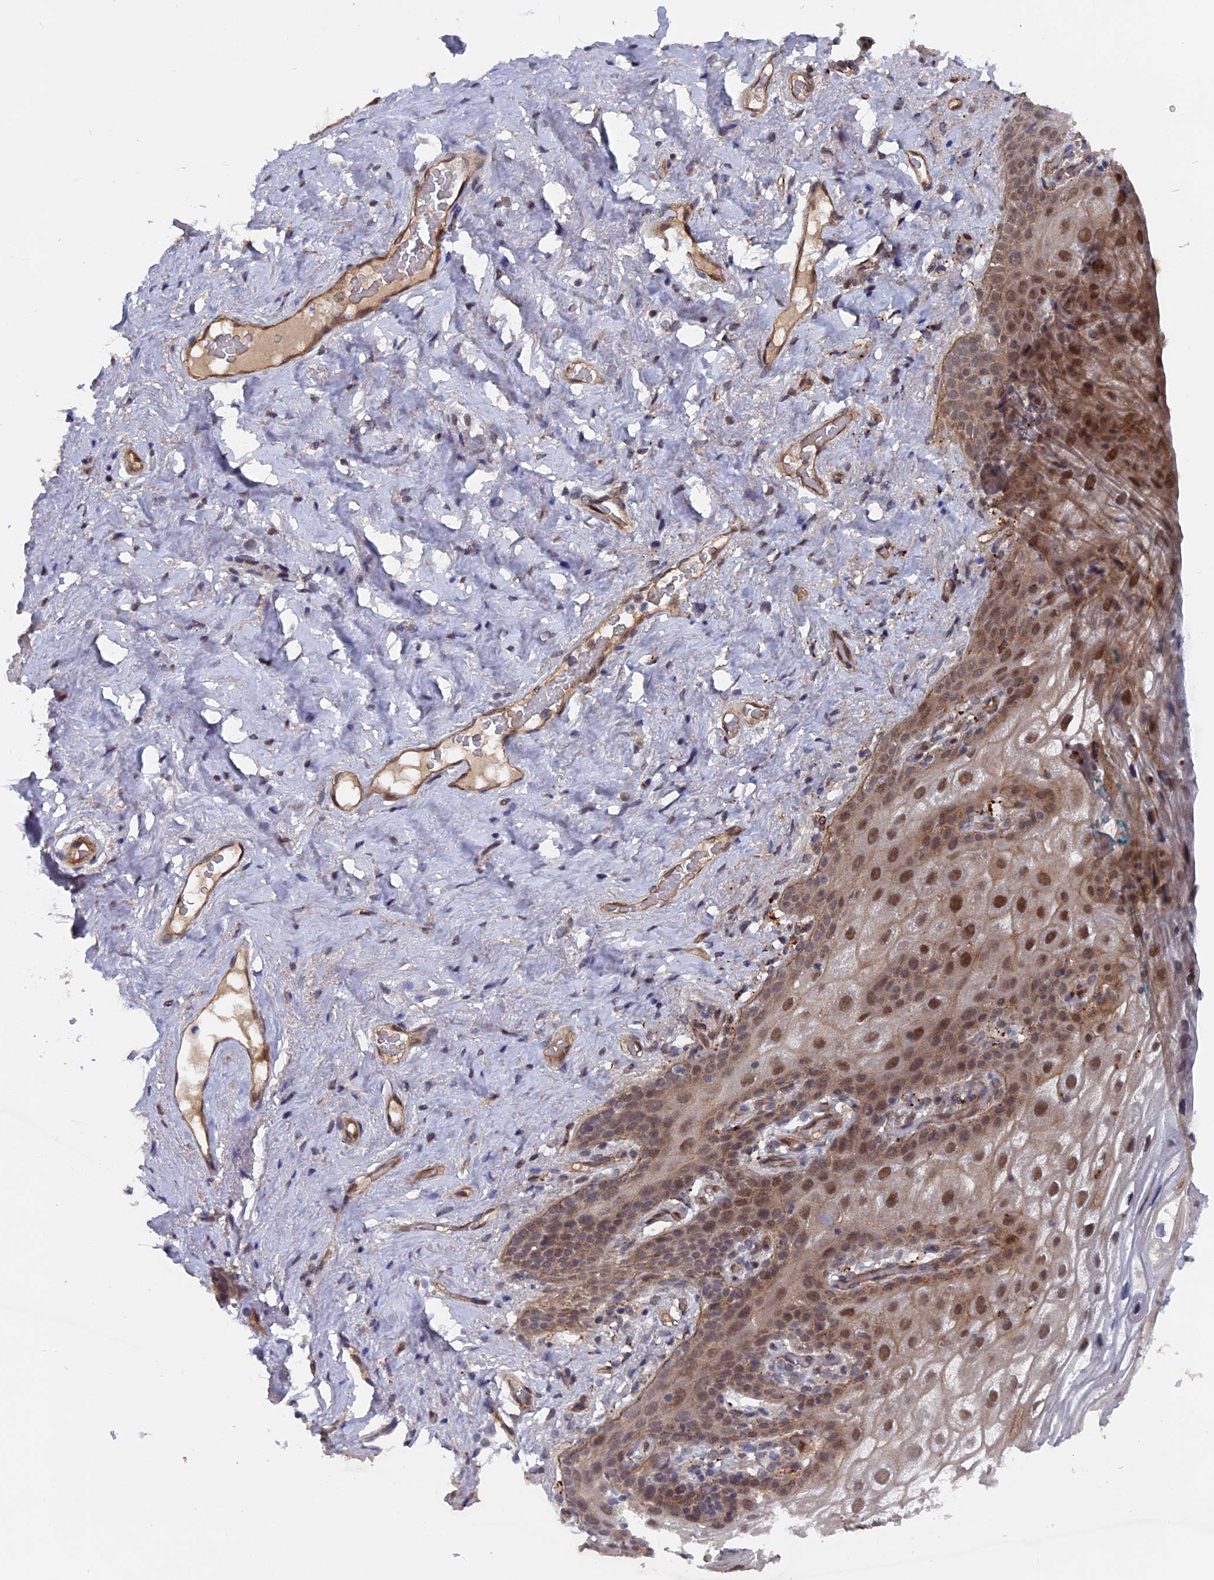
{"staining": {"intensity": "moderate", "quantity": ">75%", "location": "cytoplasmic/membranous,nuclear"}, "tissue": "vagina", "cell_type": "Squamous epithelial cells", "image_type": "normal", "snomed": [{"axis": "morphology", "description": "Normal tissue, NOS"}, {"axis": "topography", "description": "Vagina"}], "caption": "High-power microscopy captured an immunohistochemistry (IHC) photomicrograph of benign vagina, revealing moderate cytoplasmic/membranous,nuclear expression in about >75% of squamous epithelial cells.", "gene": "NOSIP", "patient": {"sex": "female", "age": 68}}